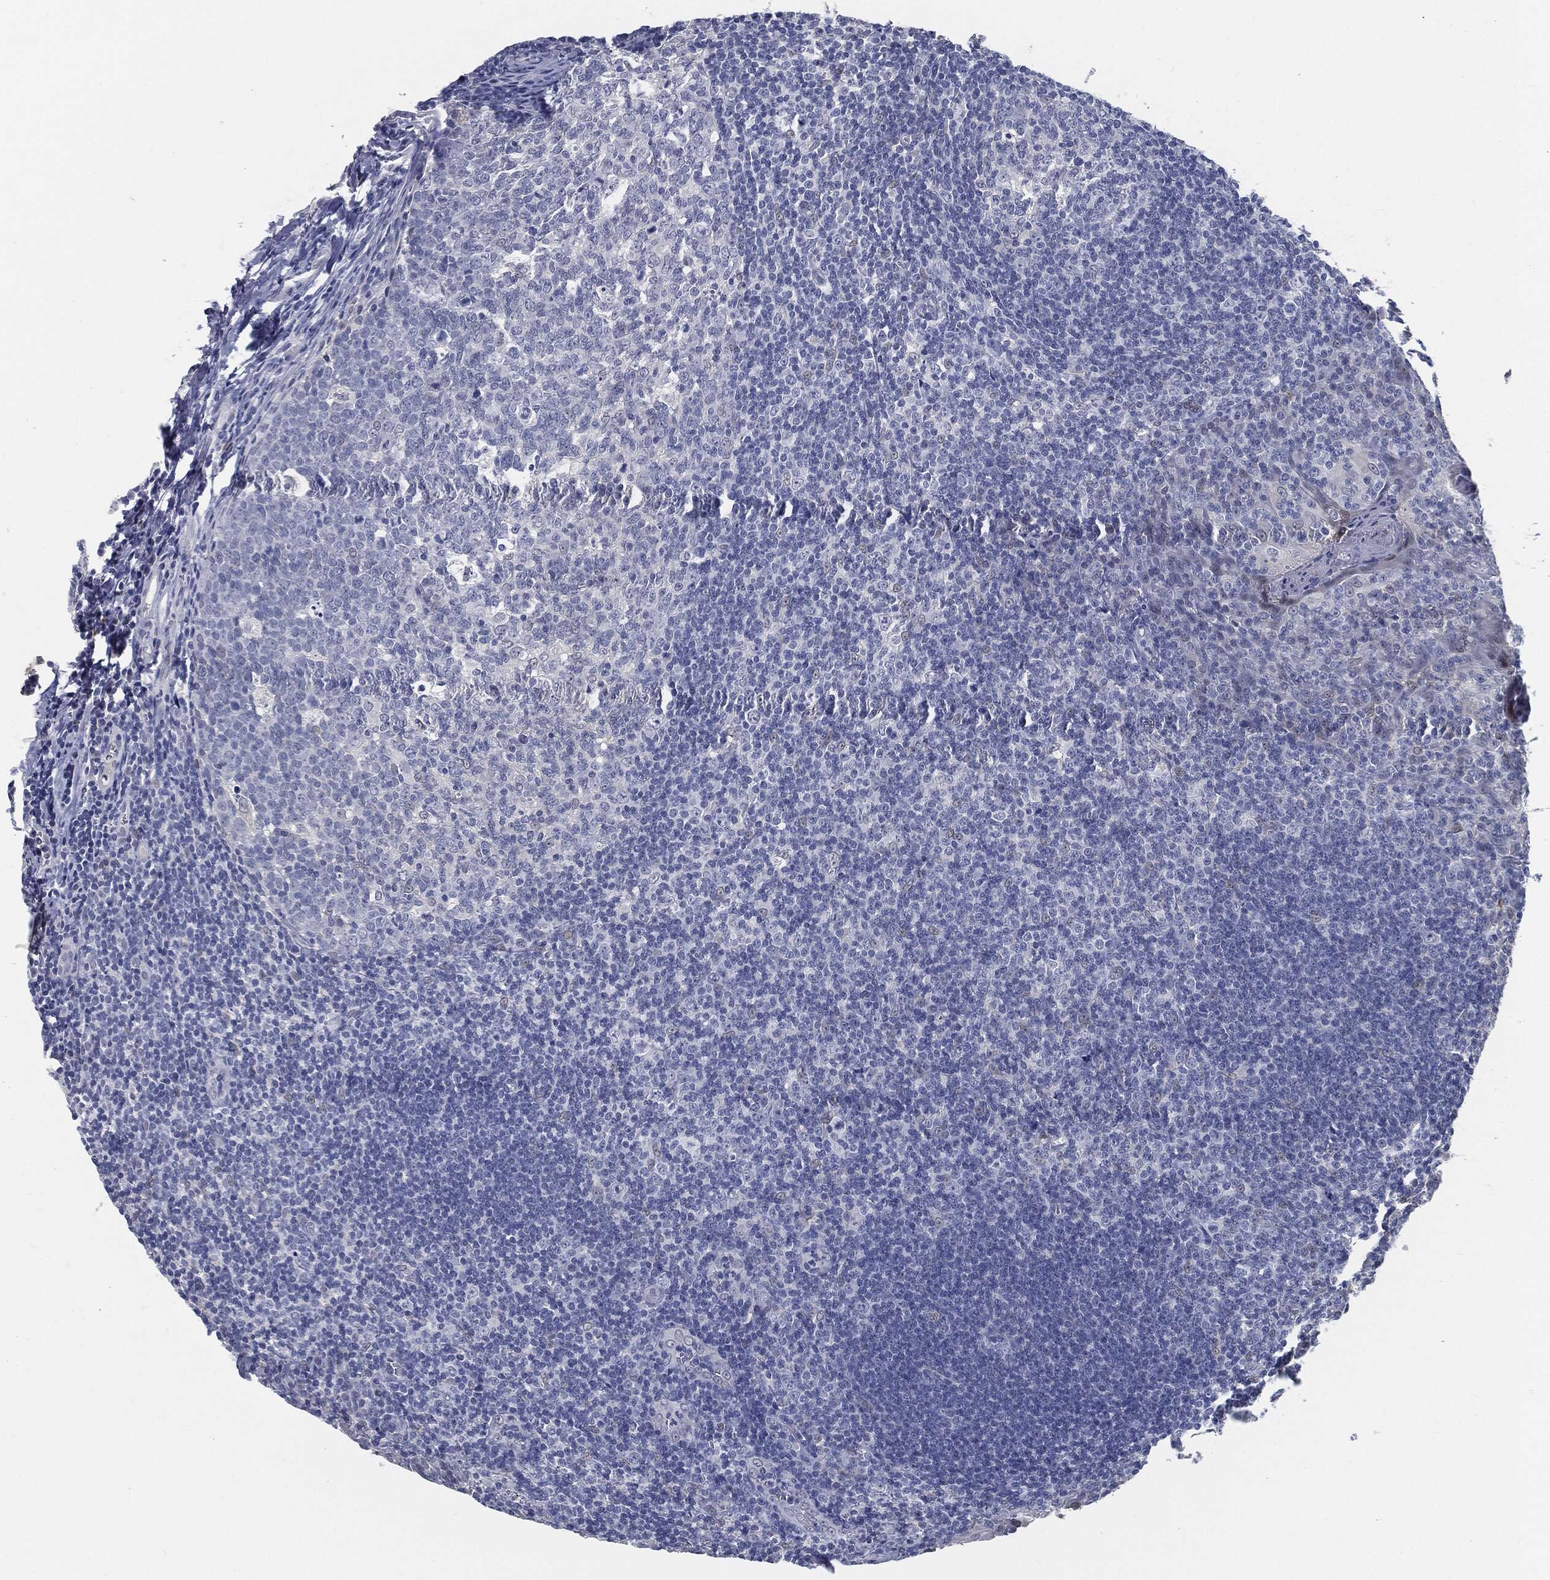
{"staining": {"intensity": "negative", "quantity": "none", "location": "none"}, "tissue": "tonsil", "cell_type": "Germinal center cells", "image_type": "normal", "snomed": [{"axis": "morphology", "description": "Normal tissue, NOS"}, {"axis": "topography", "description": "Tonsil"}], "caption": "There is no significant staining in germinal center cells of tonsil. The staining is performed using DAB brown chromogen with nuclei counter-stained in using hematoxylin.", "gene": "PROM1", "patient": {"sex": "male", "age": 20}}